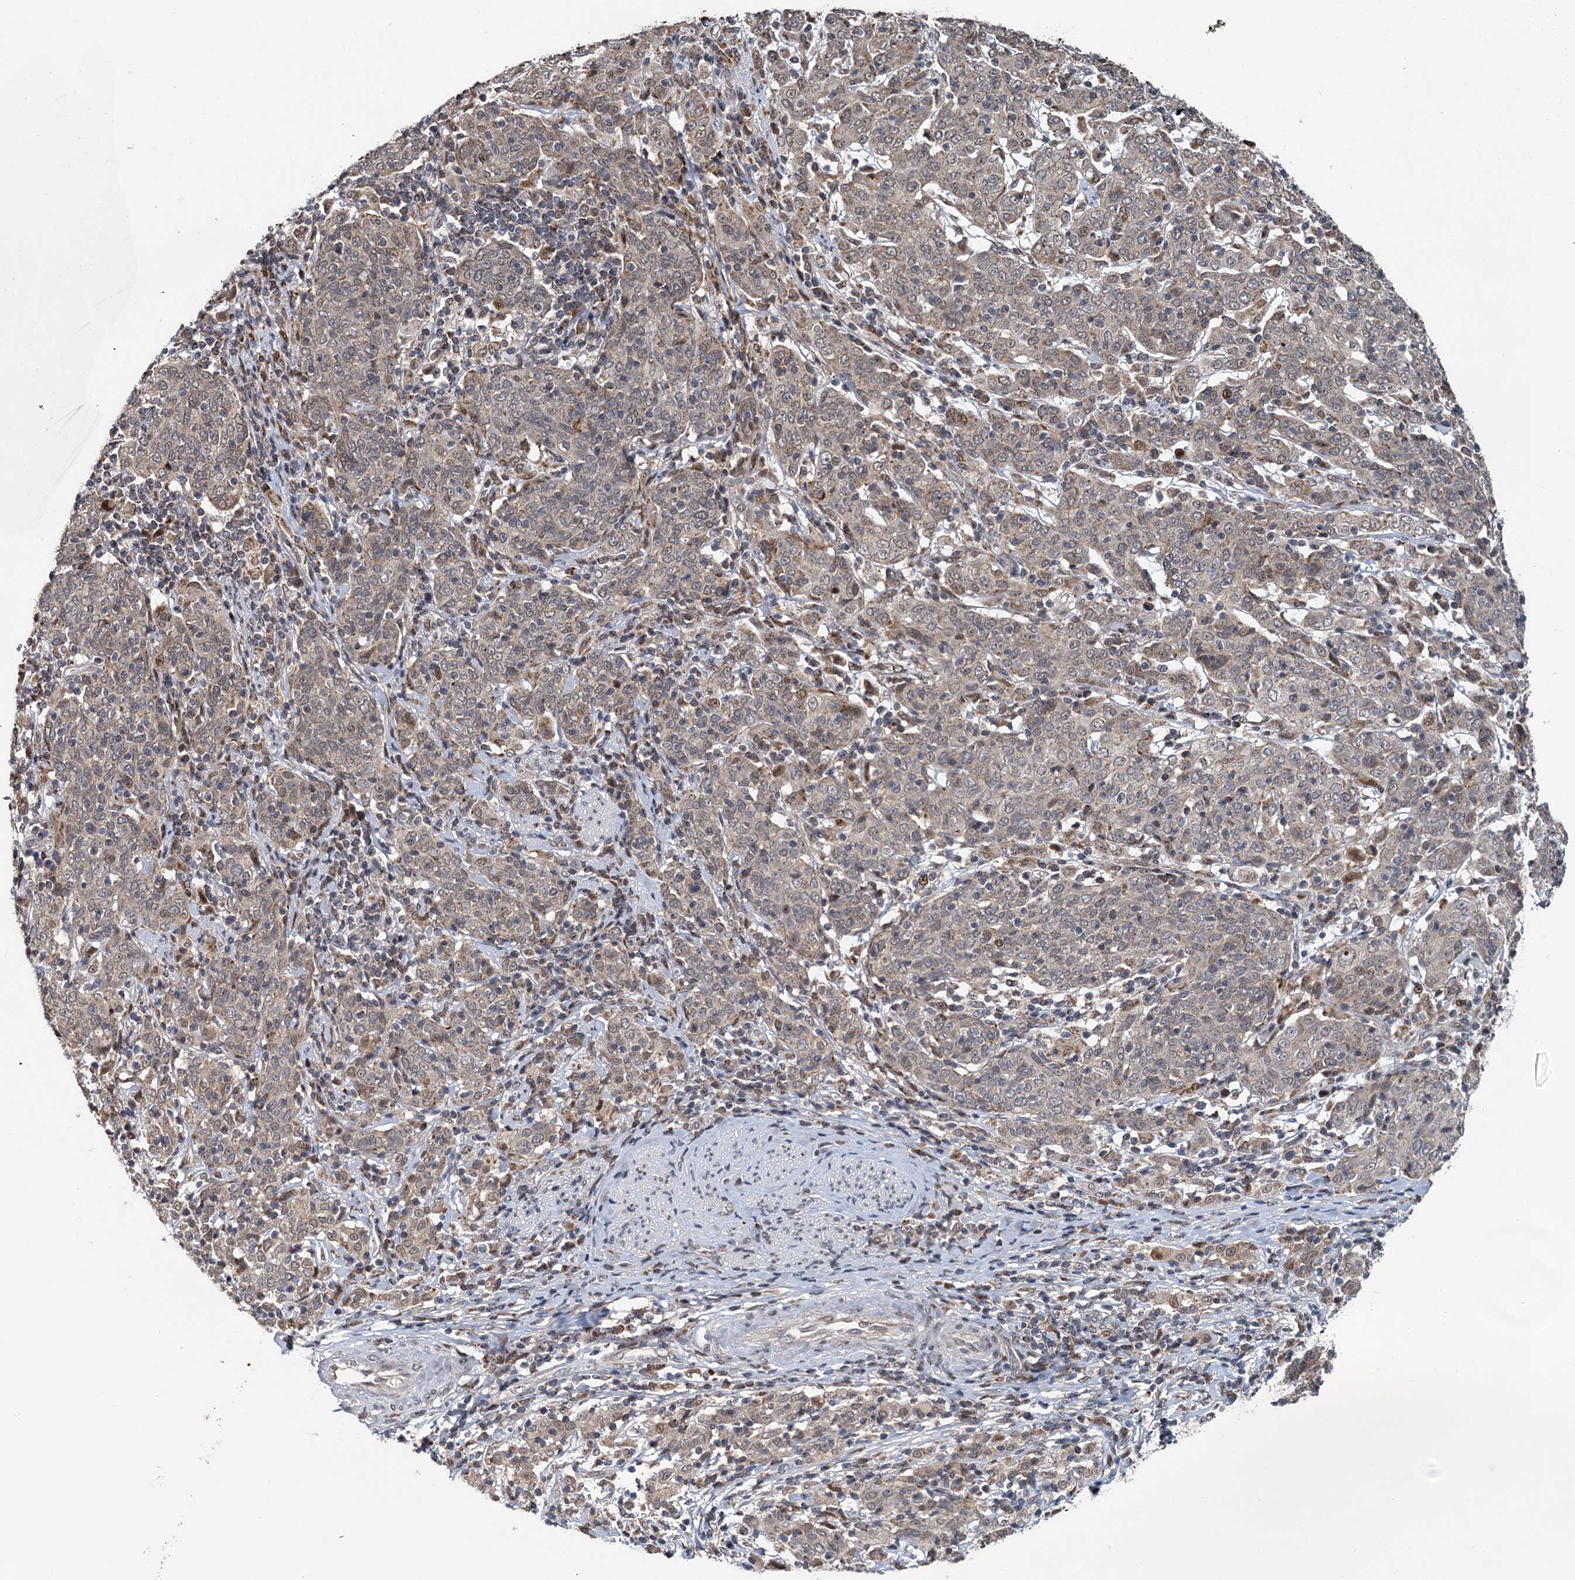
{"staining": {"intensity": "moderate", "quantity": "<25%", "location": "nuclear"}, "tissue": "cervical cancer", "cell_type": "Tumor cells", "image_type": "cancer", "snomed": [{"axis": "morphology", "description": "Squamous cell carcinoma, NOS"}, {"axis": "topography", "description": "Cervix"}], "caption": "A high-resolution micrograph shows IHC staining of cervical cancer (squamous cell carcinoma), which demonstrates moderate nuclear positivity in about <25% of tumor cells.", "gene": "RITA1", "patient": {"sex": "female", "age": 67}}